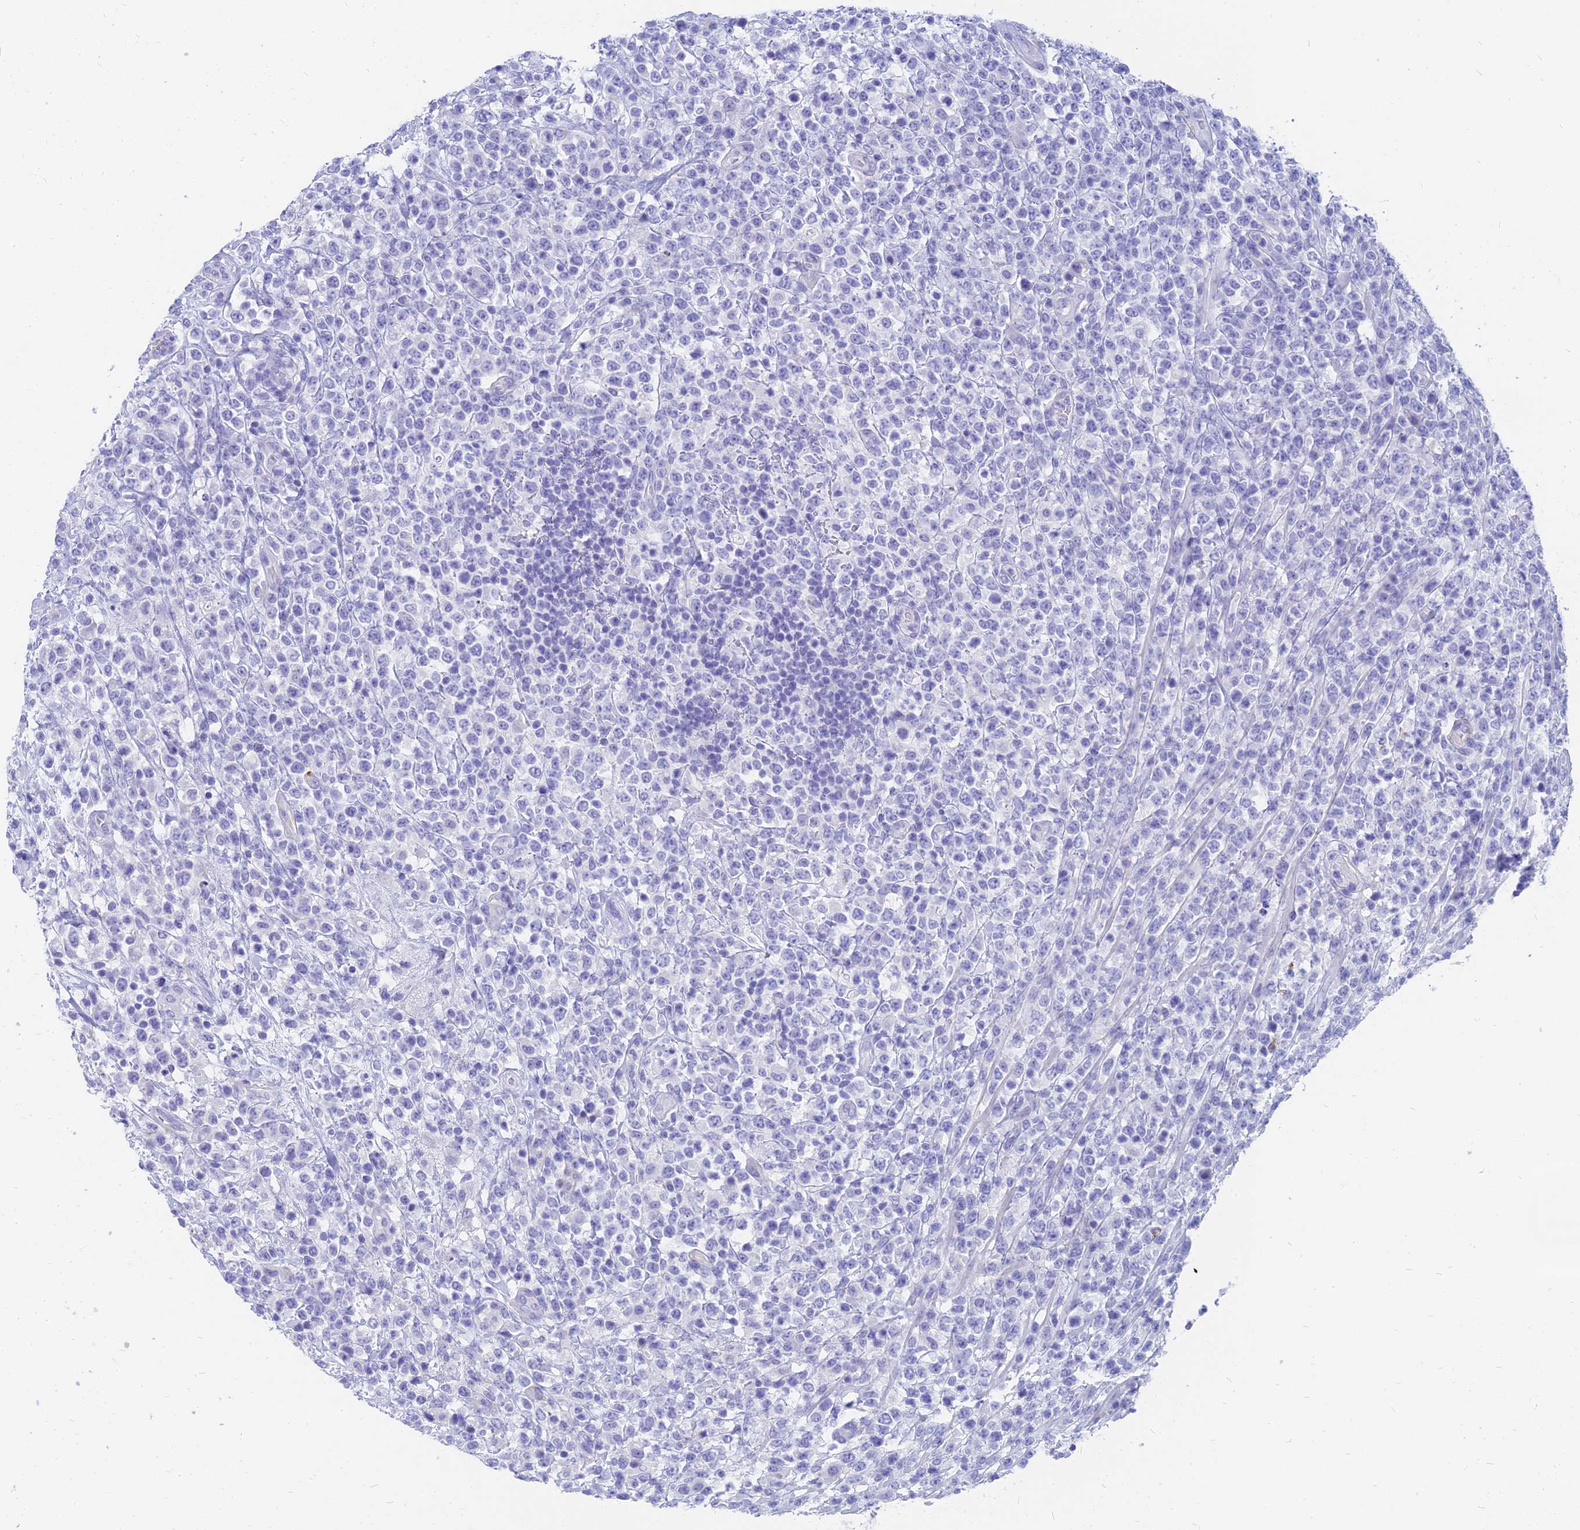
{"staining": {"intensity": "negative", "quantity": "none", "location": "none"}, "tissue": "lymphoma", "cell_type": "Tumor cells", "image_type": "cancer", "snomed": [{"axis": "morphology", "description": "Malignant lymphoma, non-Hodgkin's type, High grade"}, {"axis": "topography", "description": "Colon"}], "caption": "Immunohistochemistry (IHC) of human high-grade malignant lymphoma, non-Hodgkin's type shows no positivity in tumor cells. (Brightfield microscopy of DAB IHC at high magnification).", "gene": "SLC36A2", "patient": {"sex": "female", "age": 53}}